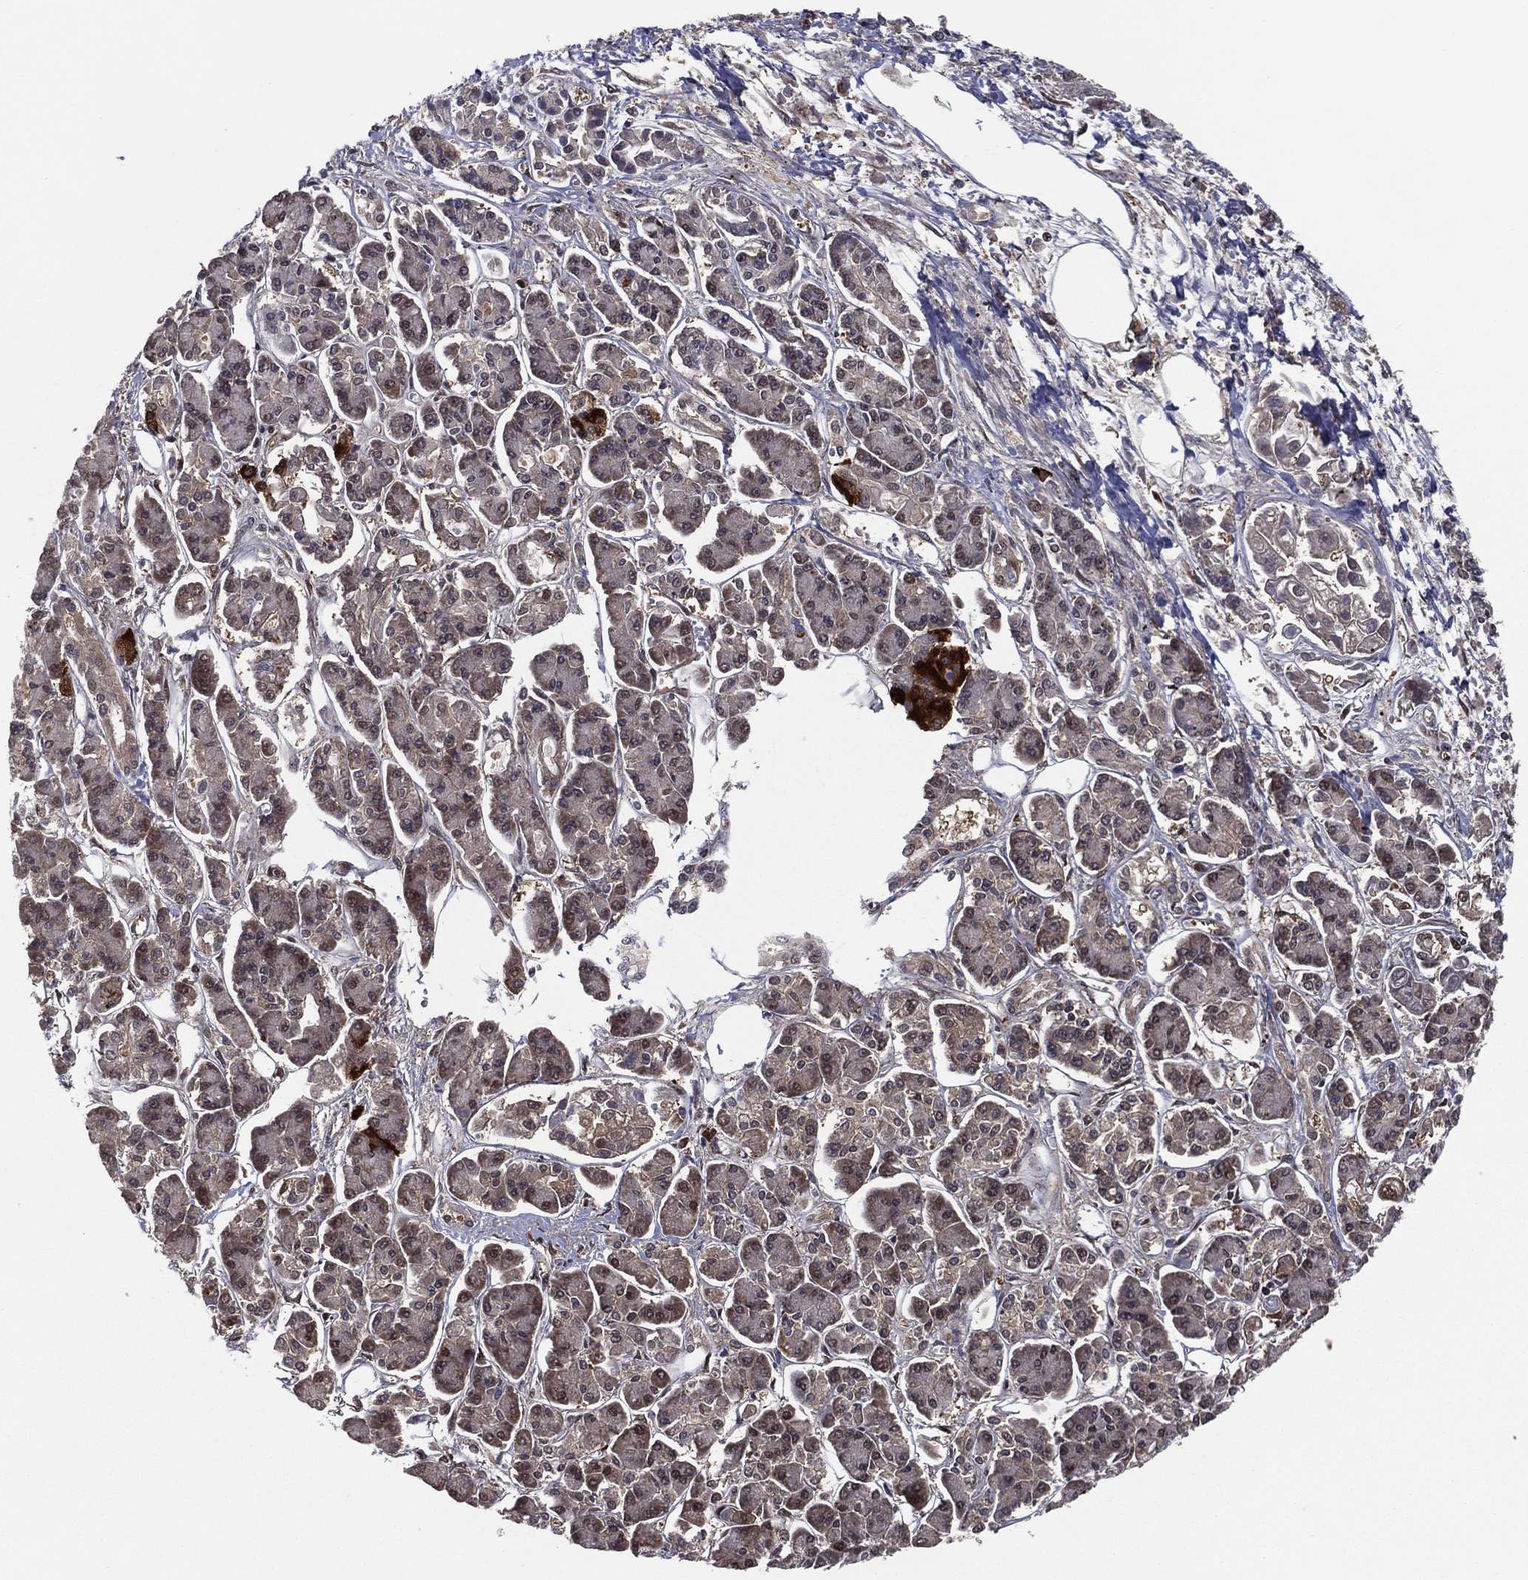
{"staining": {"intensity": "weak", "quantity": "<25%", "location": "cytoplasmic/membranous"}, "tissue": "pancreatic cancer", "cell_type": "Tumor cells", "image_type": "cancer", "snomed": [{"axis": "morphology", "description": "Adenocarcinoma, NOS"}, {"axis": "topography", "description": "Pancreas"}], "caption": "High power microscopy photomicrograph of an IHC micrograph of pancreatic adenocarcinoma, revealing no significant expression in tumor cells.", "gene": "ICOSLG", "patient": {"sex": "male", "age": 85}}